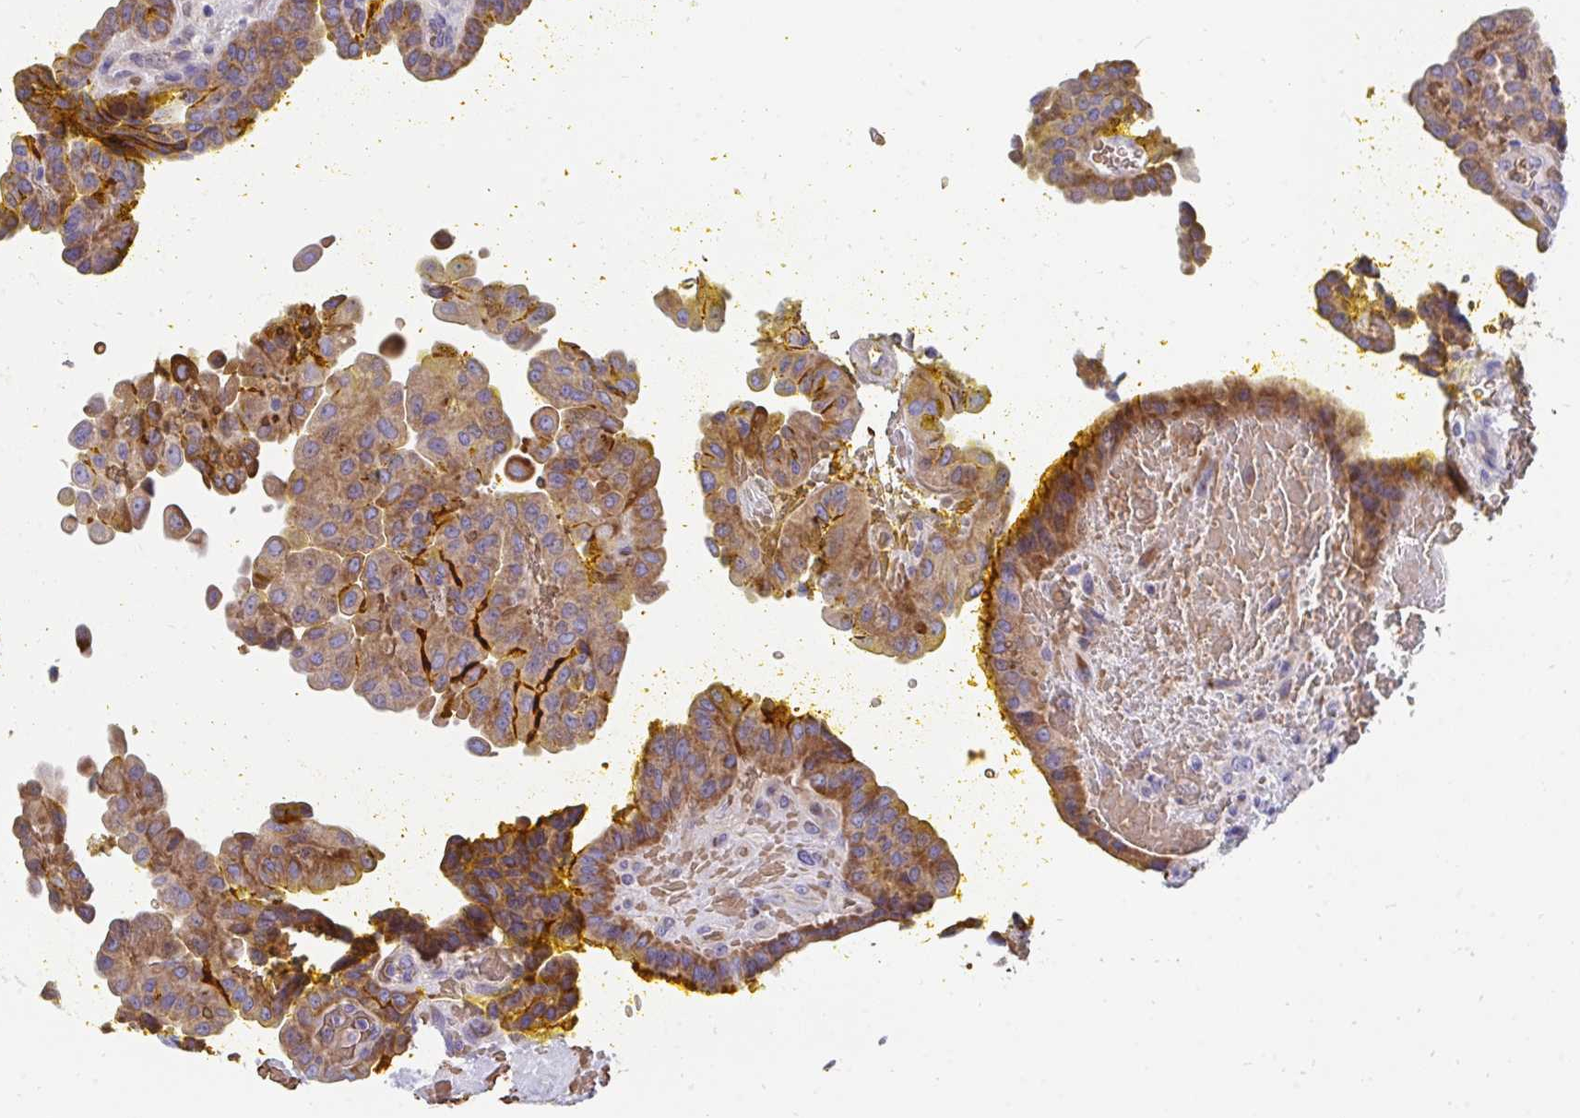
{"staining": {"intensity": "moderate", "quantity": ">75%", "location": "cytoplasmic/membranous"}, "tissue": "thyroid cancer", "cell_type": "Tumor cells", "image_type": "cancer", "snomed": [{"axis": "morphology", "description": "Papillary adenocarcinoma, NOS"}, {"axis": "topography", "description": "Thyroid gland"}], "caption": "Immunohistochemical staining of thyroid cancer (papillary adenocarcinoma) displays medium levels of moderate cytoplasmic/membranous protein staining in about >75% of tumor cells. (Brightfield microscopy of DAB IHC at high magnification).", "gene": "MROH2B", "patient": {"sex": "male", "age": 87}}